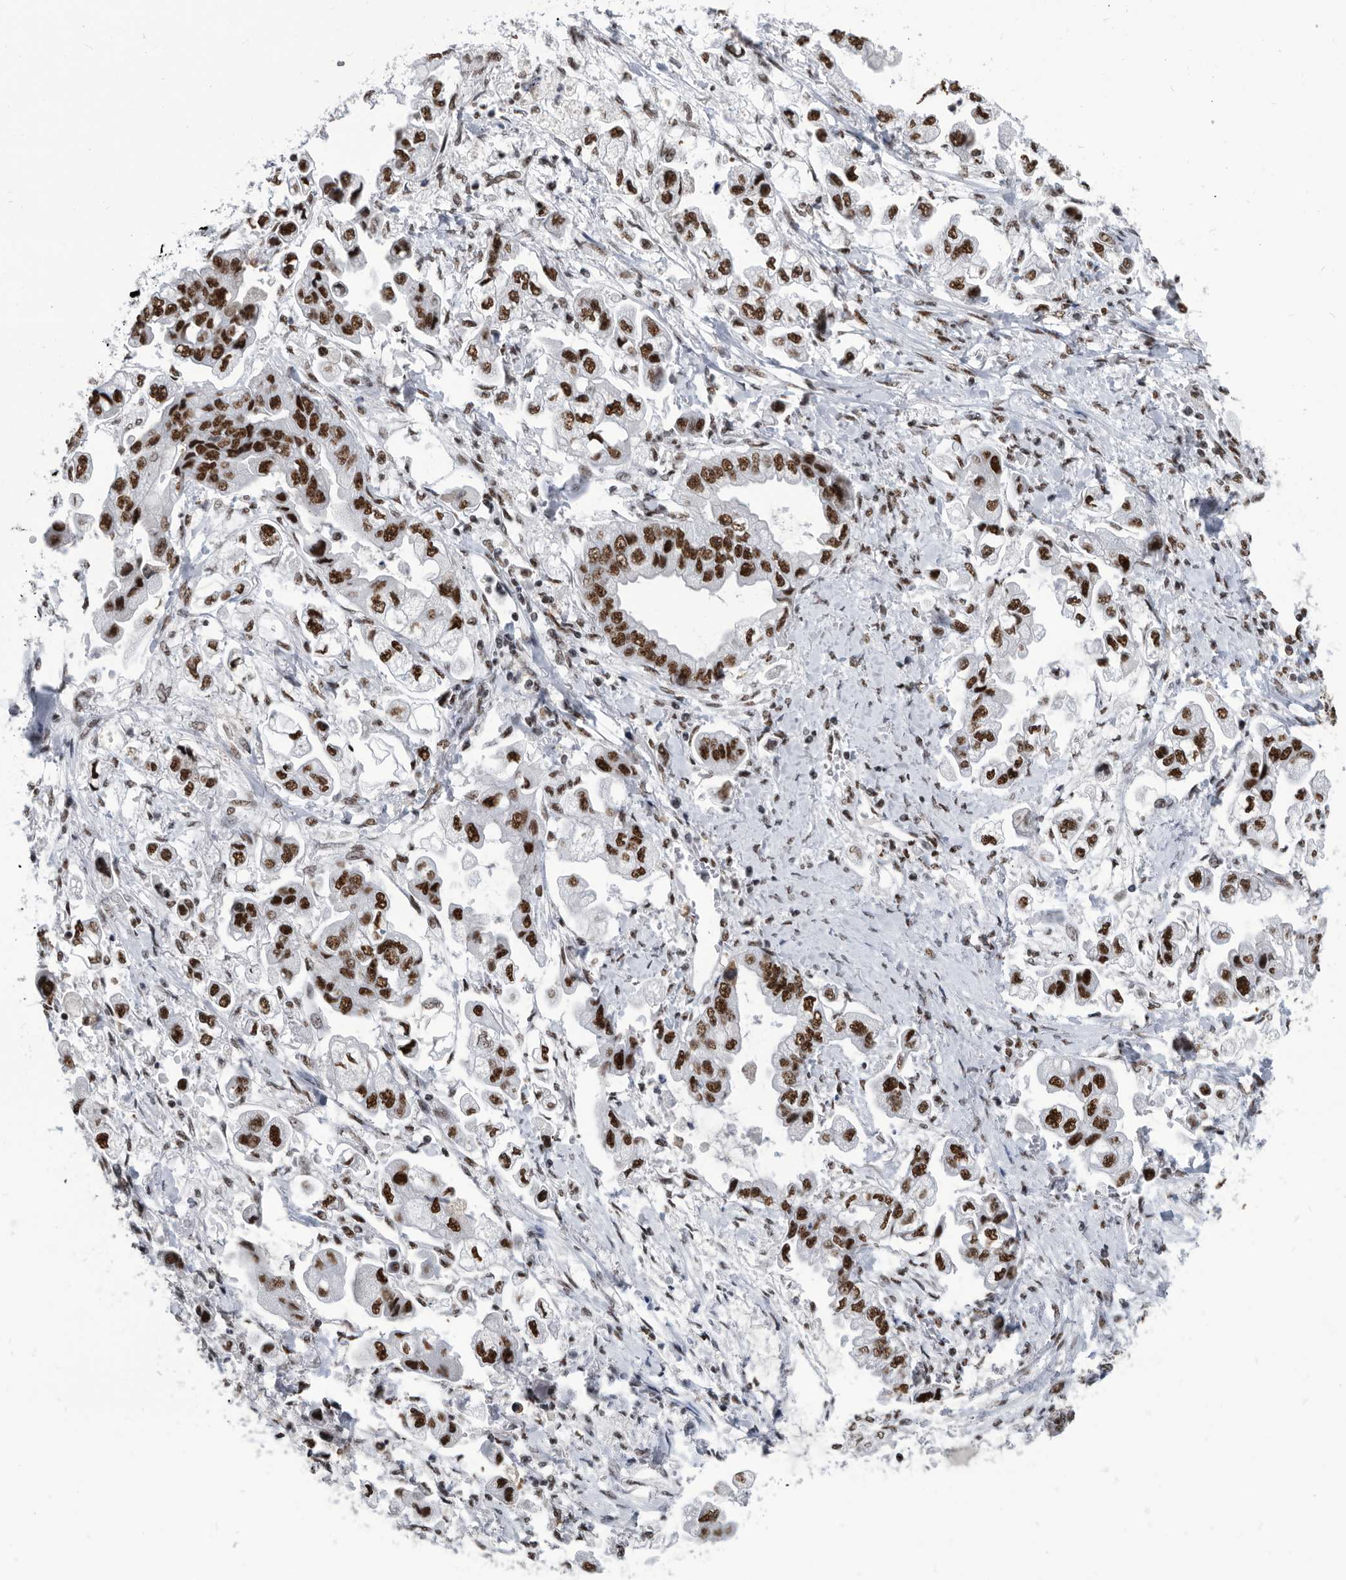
{"staining": {"intensity": "strong", "quantity": ">75%", "location": "nuclear"}, "tissue": "stomach cancer", "cell_type": "Tumor cells", "image_type": "cancer", "snomed": [{"axis": "morphology", "description": "Adenocarcinoma, NOS"}, {"axis": "topography", "description": "Stomach"}], "caption": "Adenocarcinoma (stomach) stained with a protein marker displays strong staining in tumor cells.", "gene": "SF3A1", "patient": {"sex": "male", "age": 62}}